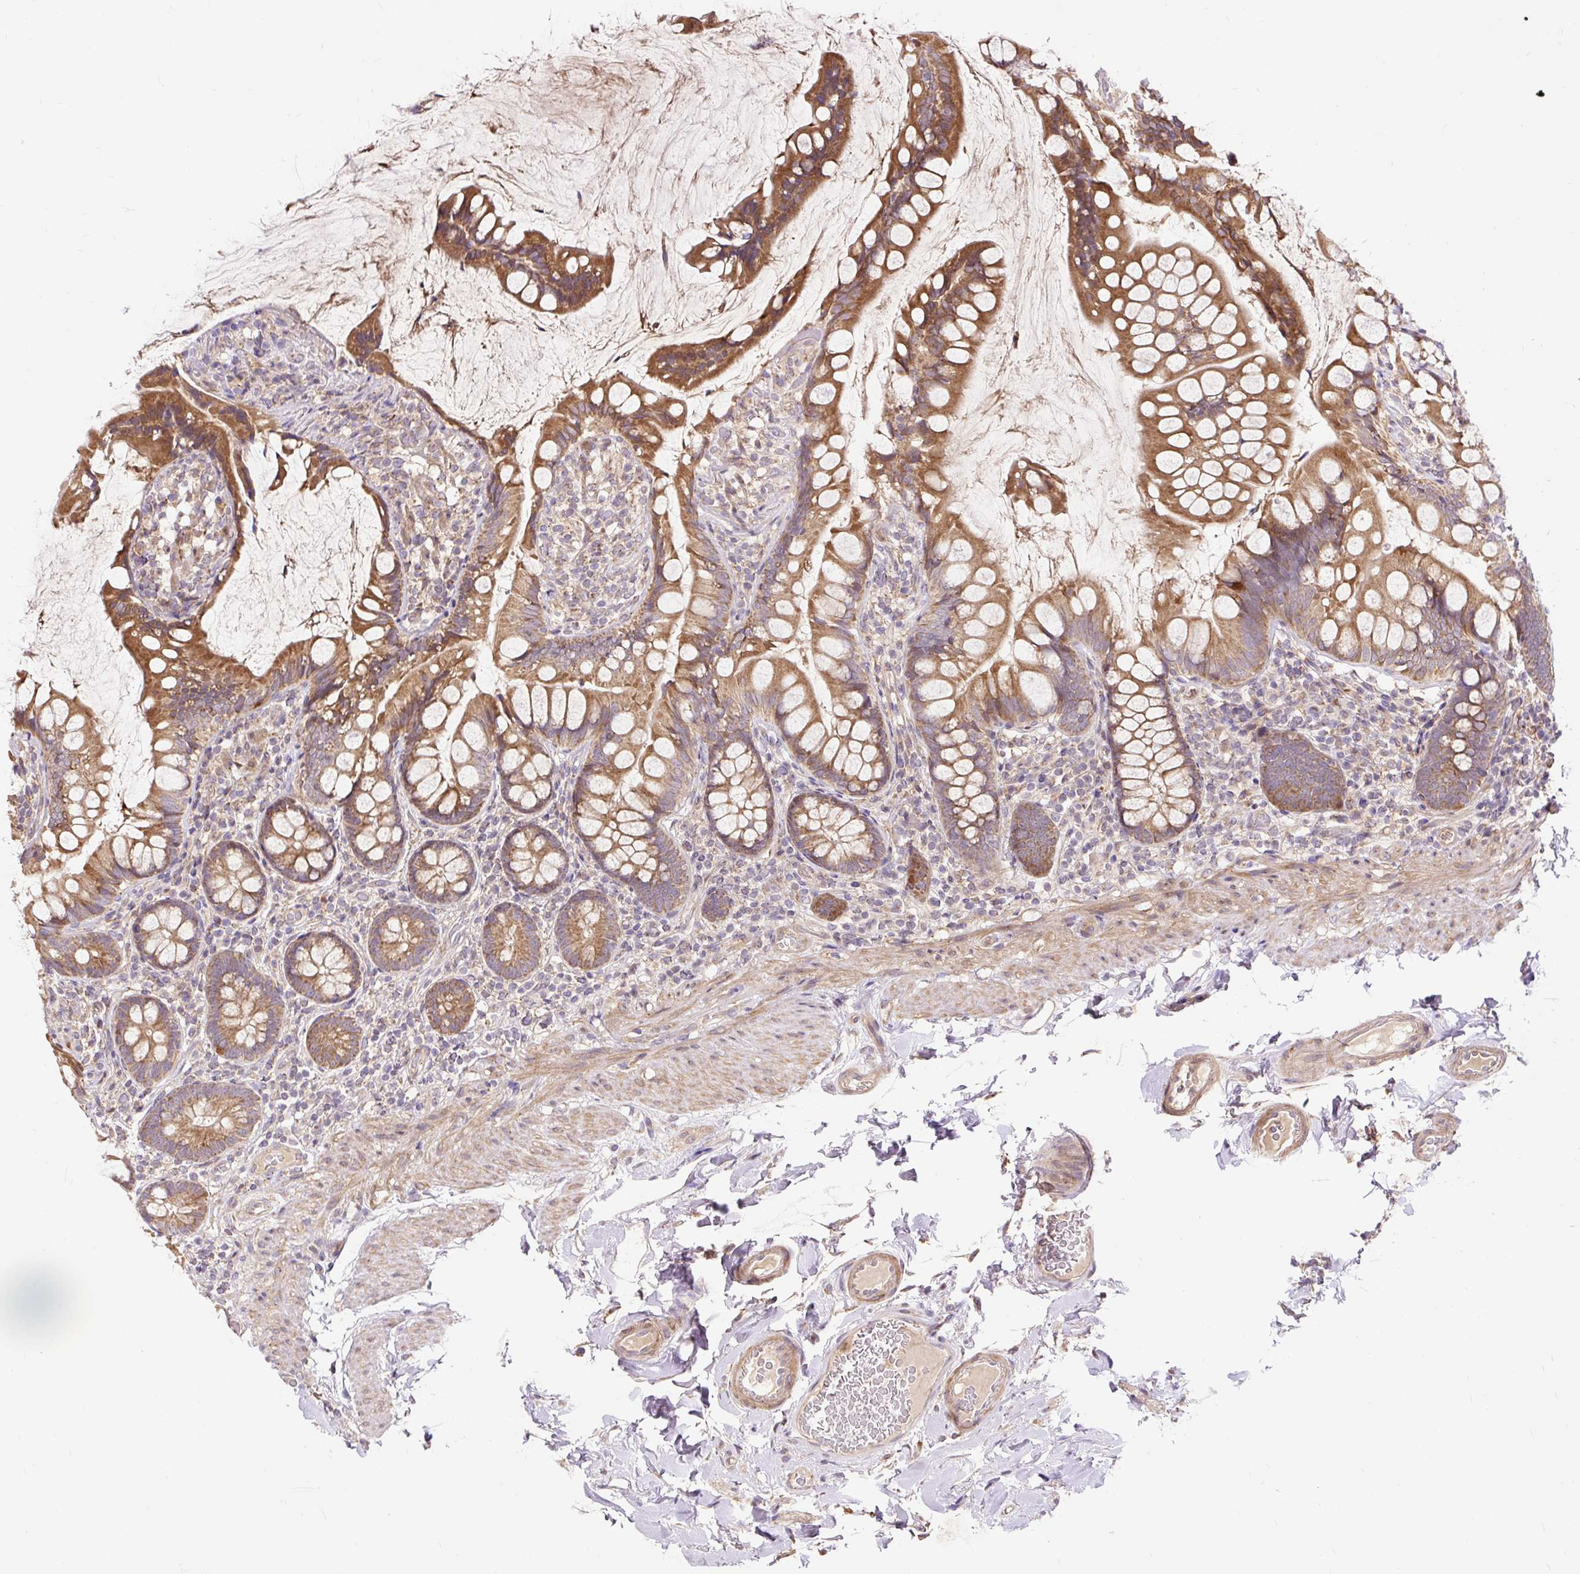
{"staining": {"intensity": "strong", "quantity": ">75%", "location": "cytoplasmic/membranous"}, "tissue": "small intestine", "cell_type": "Glandular cells", "image_type": "normal", "snomed": [{"axis": "morphology", "description": "Normal tissue, NOS"}, {"axis": "topography", "description": "Small intestine"}], "caption": "Small intestine stained with DAB immunohistochemistry demonstrates high levels of strong cytoplasmic/membranous expression in approximately >75% of glandular cells.", "gene": "TRIAP1", "patient": {"sex": "male", "age": 70}}